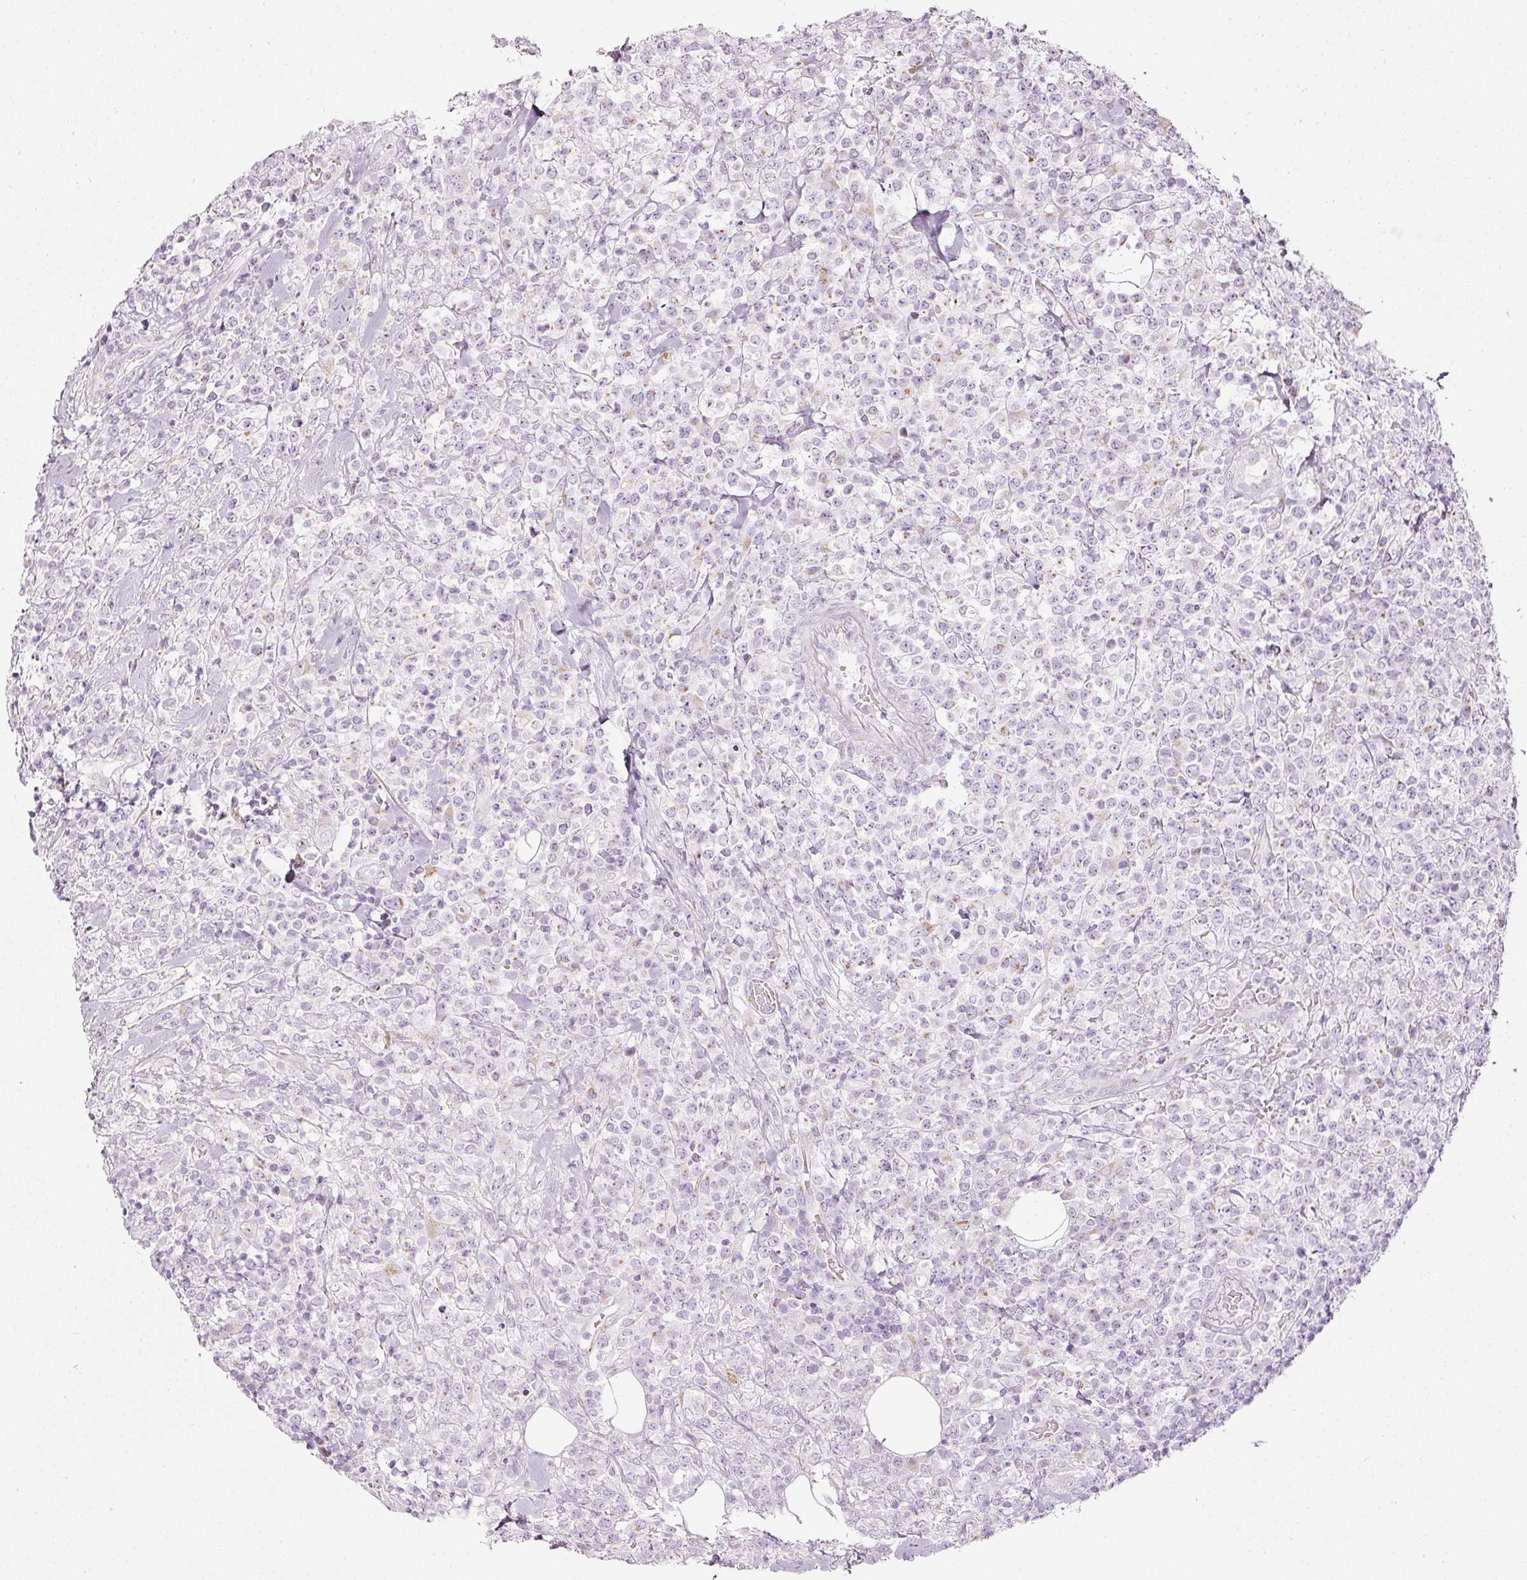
{"staining": {"intensity": "negative", "quantity": "none", "location": "none"}, "tissue": "lymphoma", "cell_type": "Tumor cells", "image_type": "cancer", "snomed": [{"axis": "morphology", "description": "Malignant lymphoma, non-Hodgkin's type, High grade"}, {"axis": "topography", "description": "Colon"}], "caption": "Lymphoma was stained to show a protein in brown. There is no significant staining in tumor cells. Nuclei are stained in blue.", "gene": "SDF4", "patient": {"sex": "female", "age": 53}}